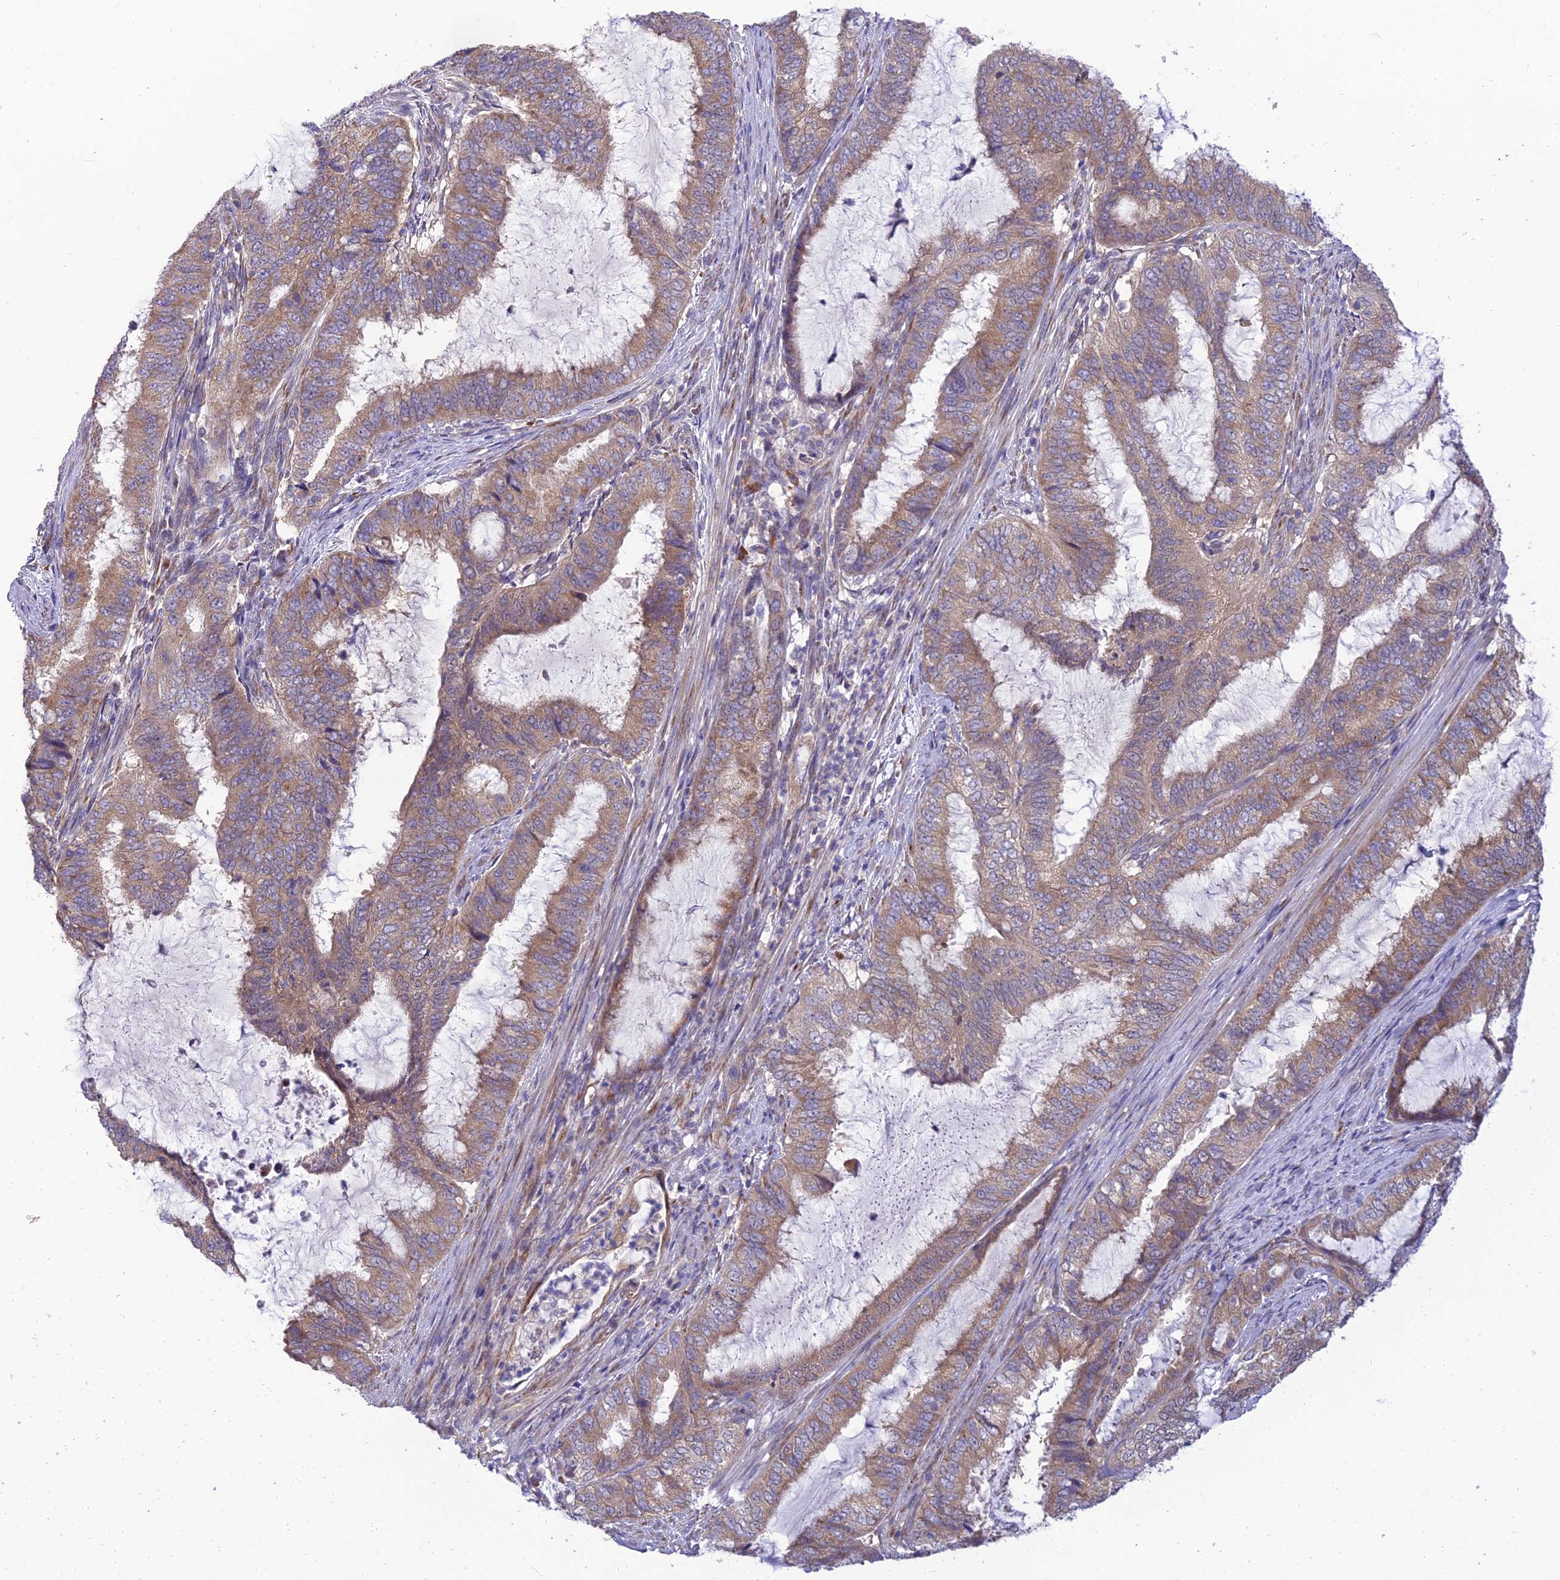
{"staining": {"intensity": "weak", "quantity": ">75%", "location": "cytoplasmic/membranous"}, "tissue": "endometrial cancer", "cell_type": "Tumor cells", "image_type": "cancer", "snomed": [{"axis": "morphology", "description": "Adenocarcinoma, NOS"}, {"axis": "topography", "description": "Endometrium"}], "caption": "IHC of adenocarcinoma (endometrial) displays low levels of weak cytoplasmic/membranous staining in approximately >75% of tumor cells.", "gene": "CLCN7", "patient": {"sex": "female", "age": 51}}